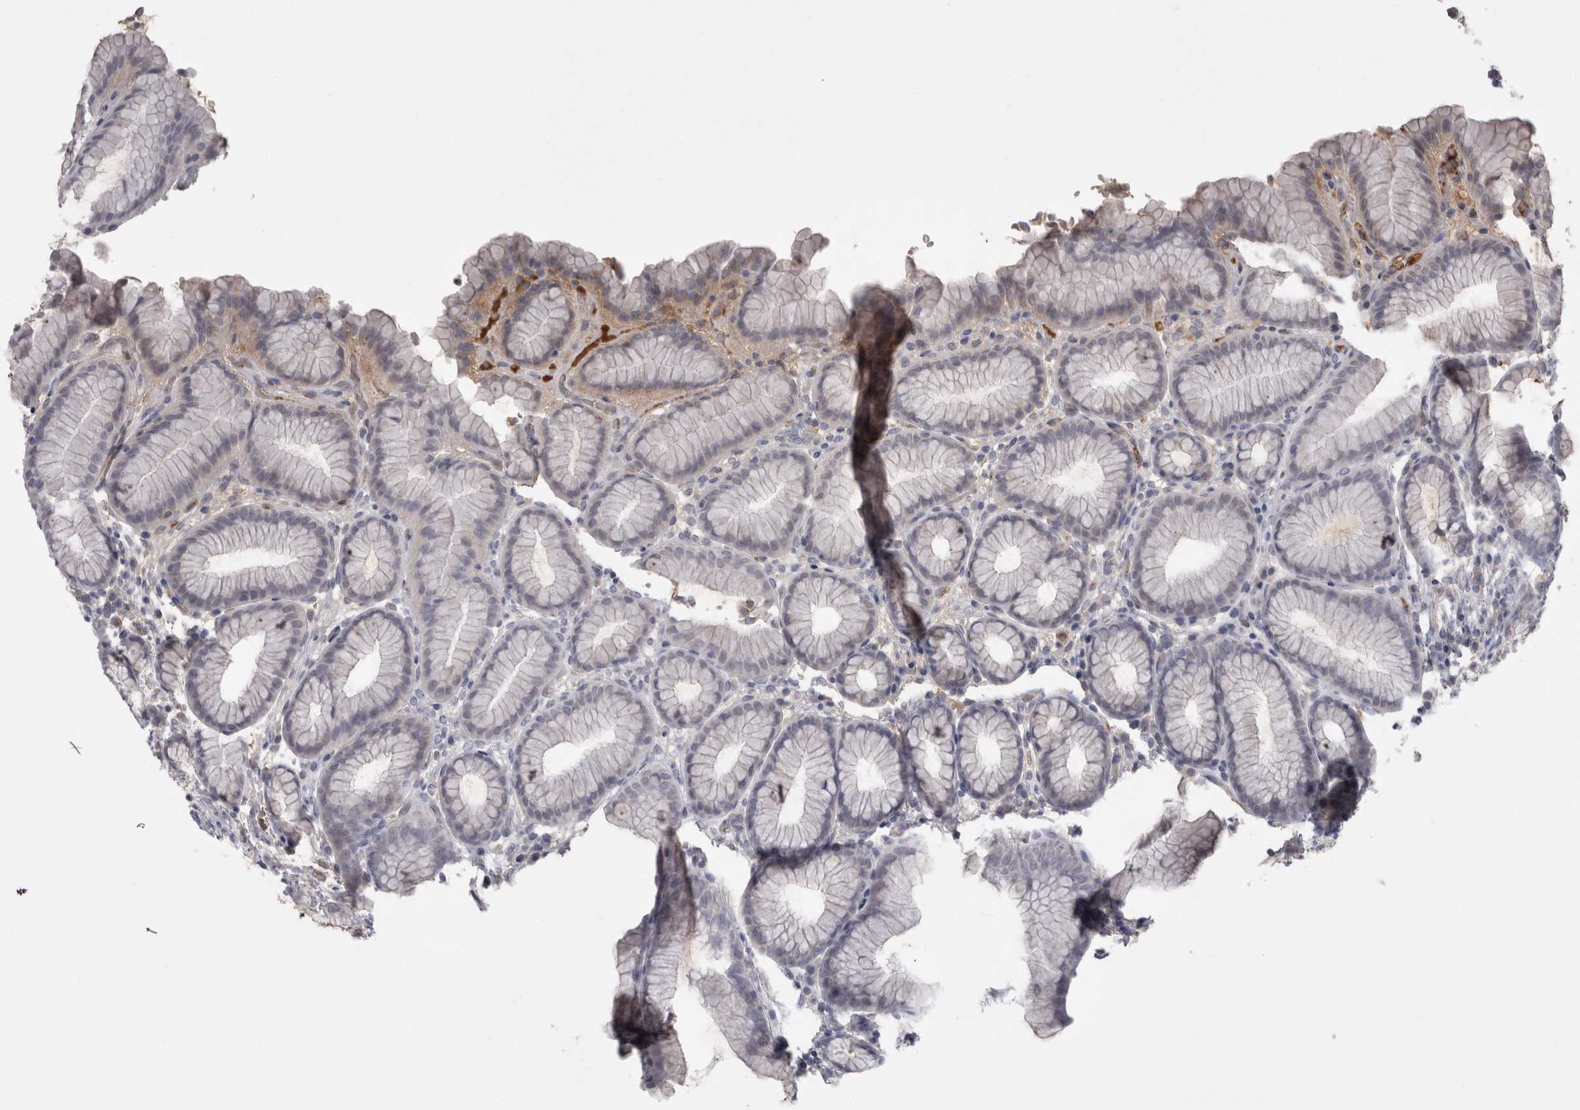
{"staining": {"intensity": "moderate", "quantity": "<25%", "location": "cytoplasmic/membranous"}, "tissue": "stomach", "cell_type": "Glandular cells", "image_type": "normal", "snomed": [{"axis": "morphology", "description": "Normal tissue, NOS"}, {"axis": "topography", "description": "Stomach"}], "caption": "DAB immunohistochemical staining of benign stomach exhibits moderate cytoplasmic/membranous protein expression in about <25% of glandular cells. (DAB (3,3'-diaminobenzidine) IHC, brown staining for protein, blue staining for nuclei).", "gene": "SAA4", "patient": {"sex": "male", "age": 42}}